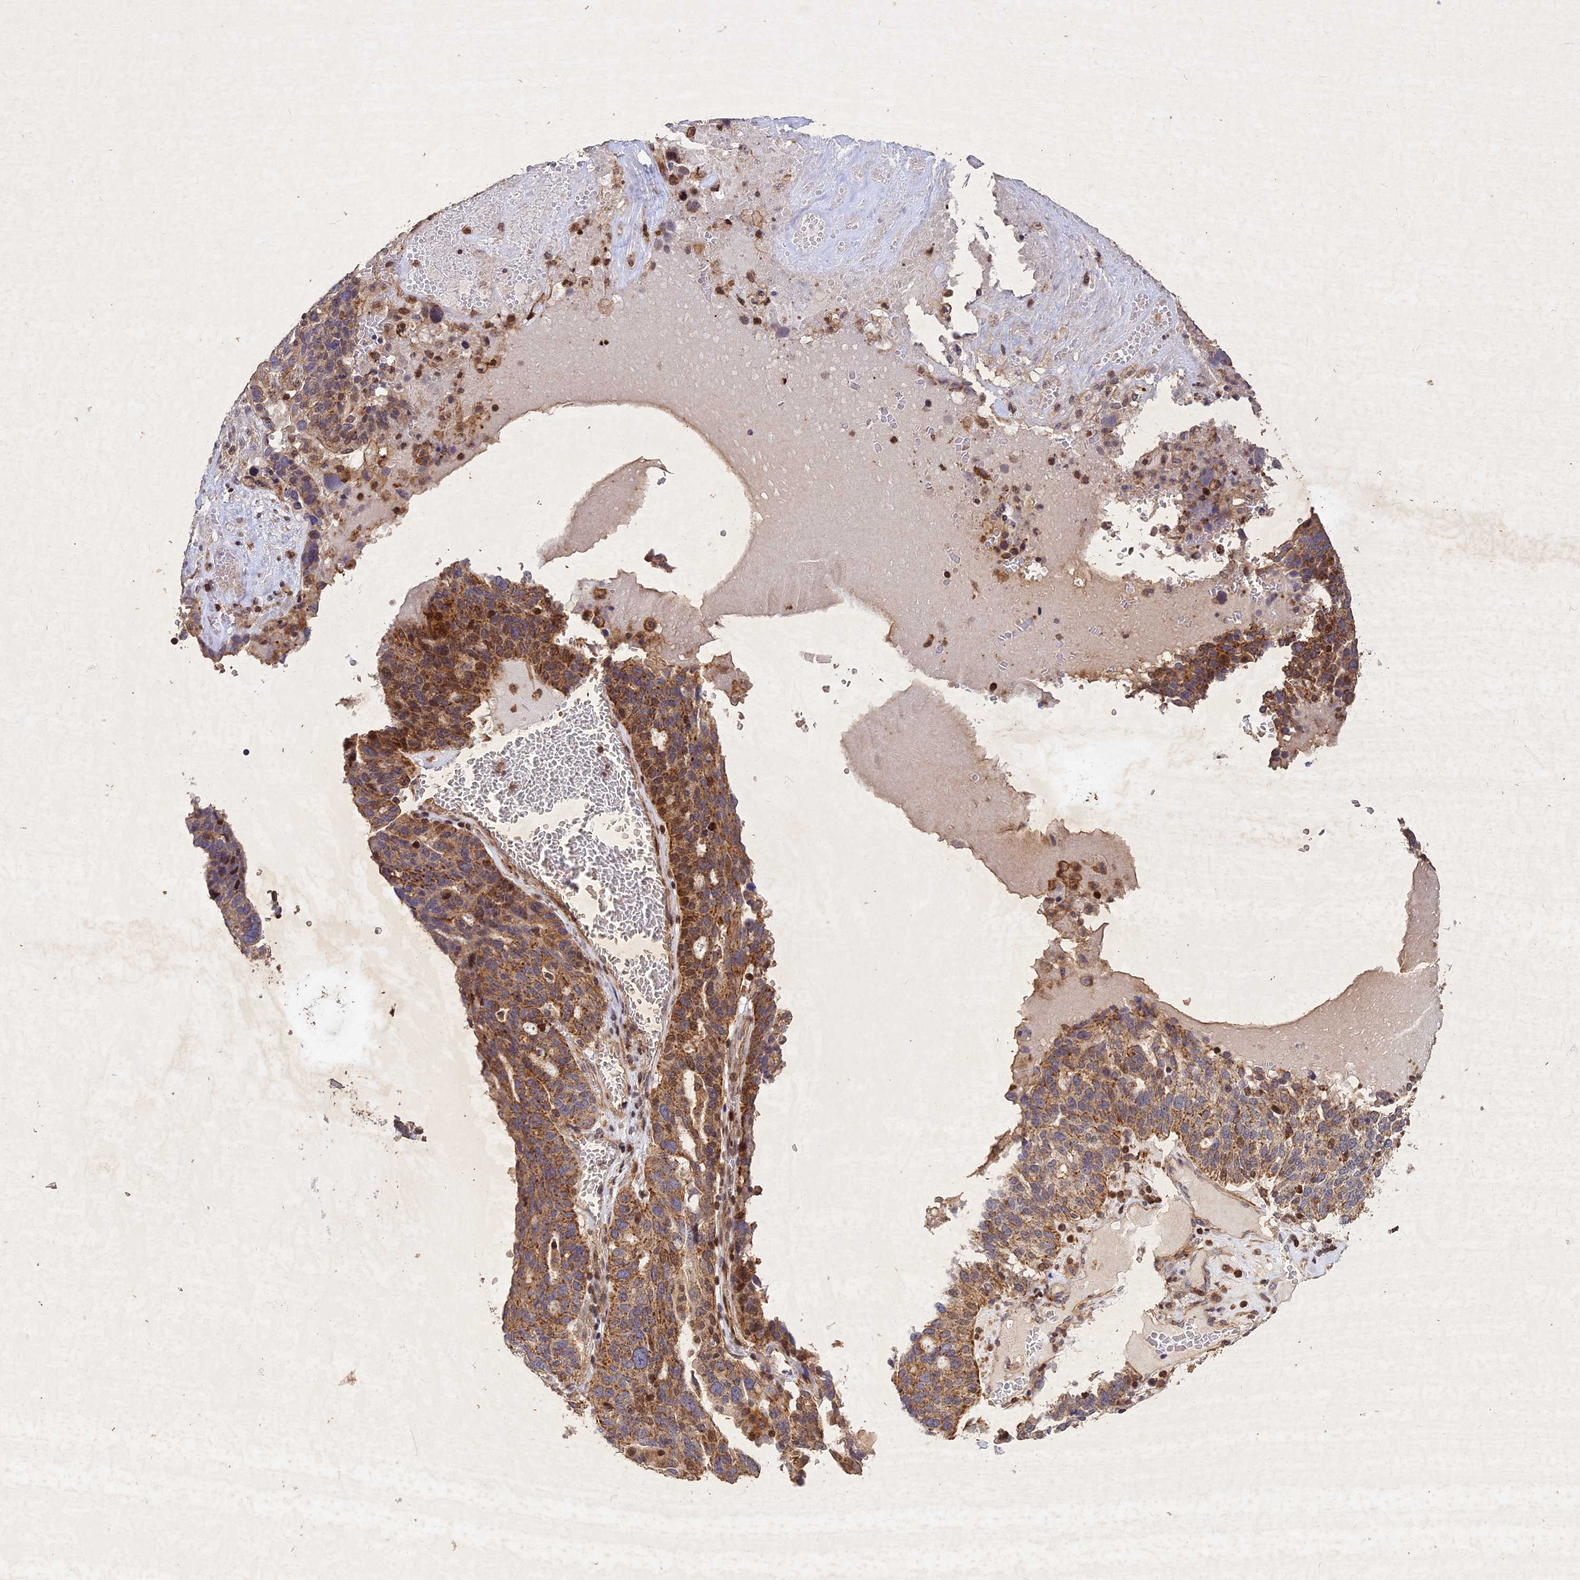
{"staining": {"intensity": "moderate", "quantity": ">75%", "location": "cytoplasmic/membranous"}, "tissue": "ovarian cancer", "cell_type": "Tumor cells", "image_type": "cancer", "snomed": [{"axis": "morphology", "description": "Cystadenocarcinoma, serous, NOS"}, {"axis": "topography", "description": "Ovary"}], "caption": "Moderate cytoplasmic/membranous expression is present in approximately >75% of tumor cells in serous cystadenocarcinoma (ovarian).", "gene": "RELCH", "patient": {"sex": "female", "age": 59}}